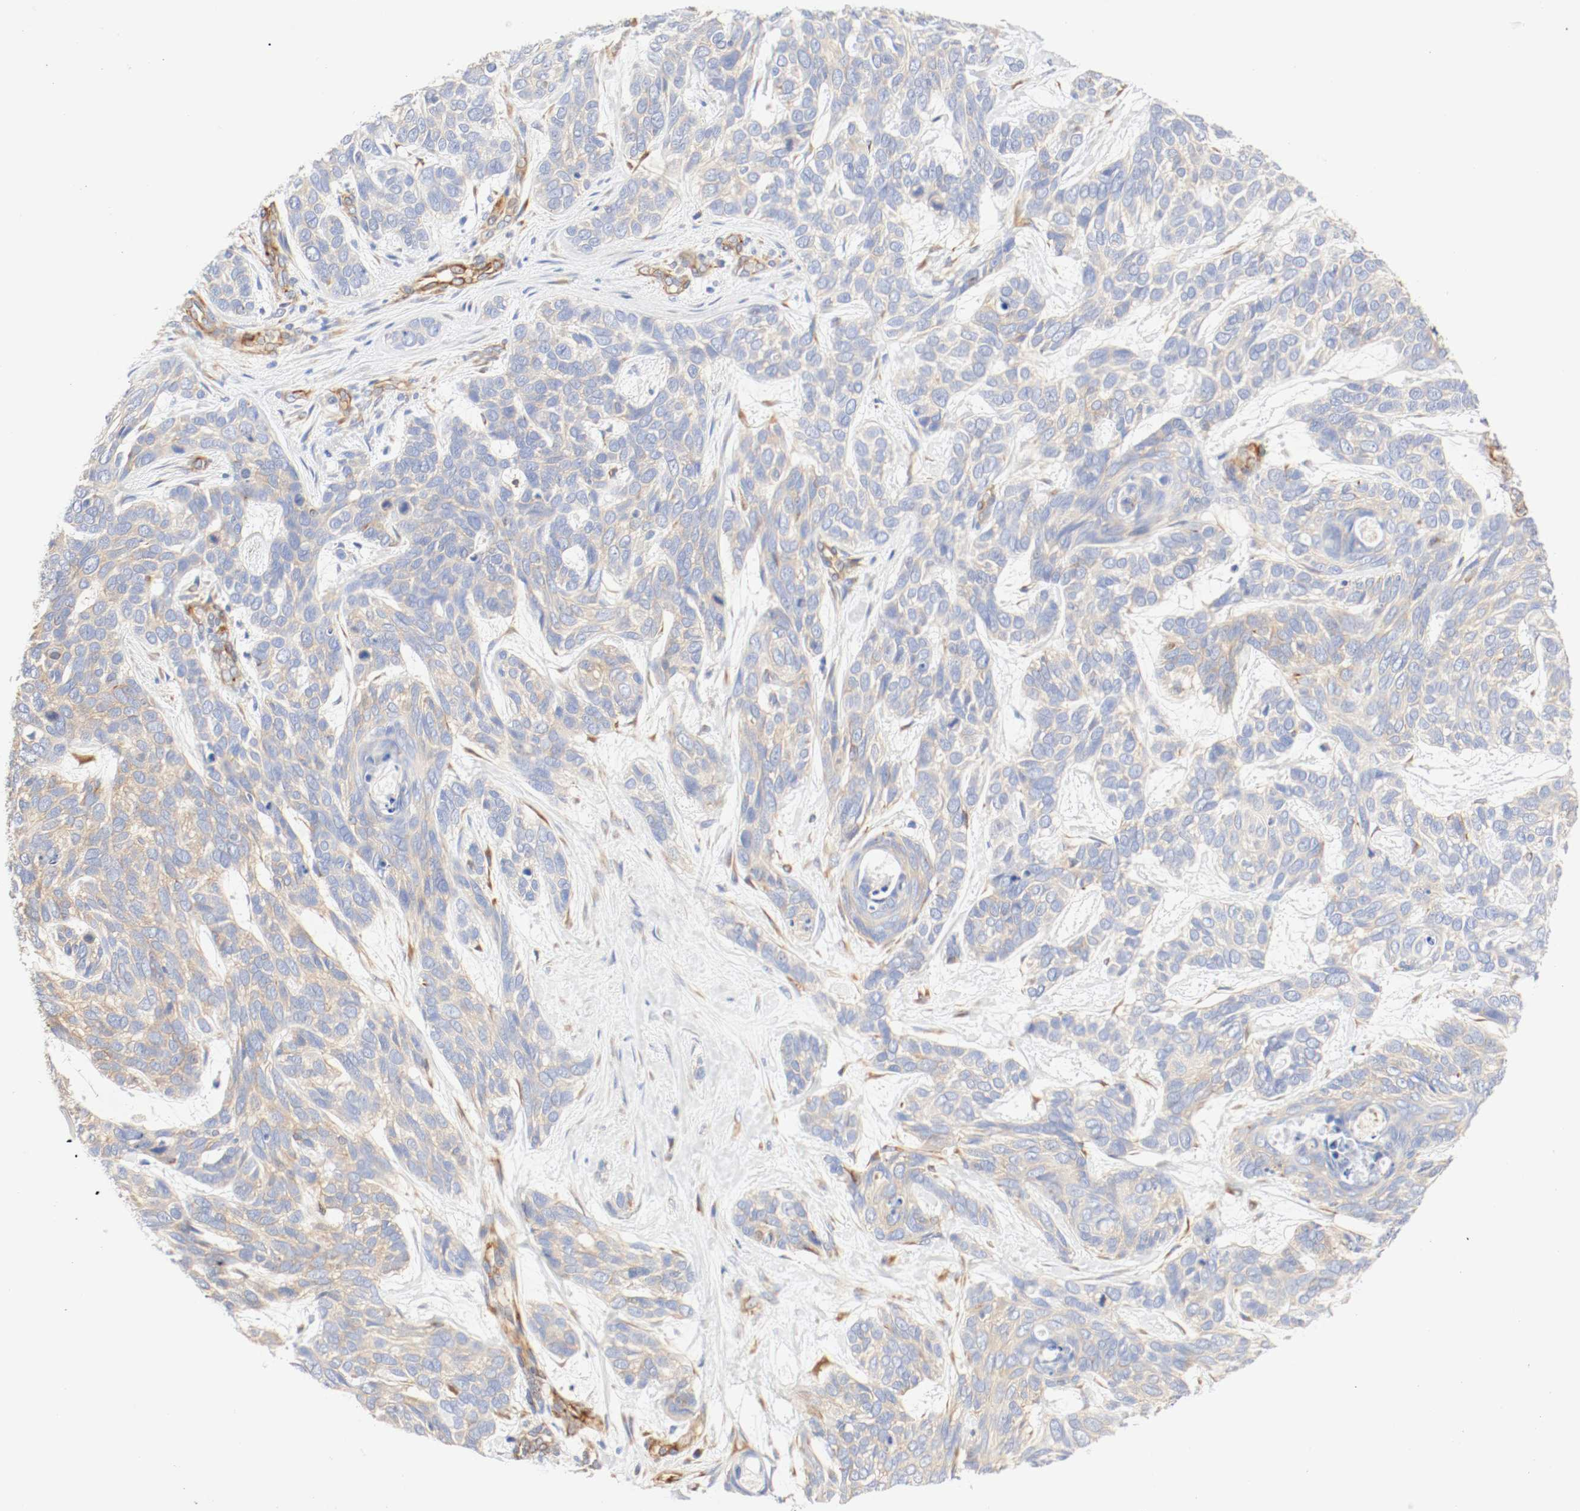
{"staining": {"intensity": "moderate", "quantity": ">75%", "location": "cytoplasmic/membranous"}, "tissue": "skin cancer", "cell_type": "Tumor cells", "image_type": "cancer", "snomed": [{"axis": "morphology", "description": "Basal cell carcinoma"}, {"axis": "topography", "description": "Skin"}], "caption": "High-power microscopy captured an immunohistochemistry (IHC) image of skin cancer, revealing moderate cytoplasmic/membranous positivity in about >75% of tumor cells. Using DAB (3,3'-diaminobenzidine) (brown) and hematoxylin (blue) stains, captured at high magnification using brightfield microscopy.", "gene": "GIT1", "patient": {"sex": "male", "age": 87}}